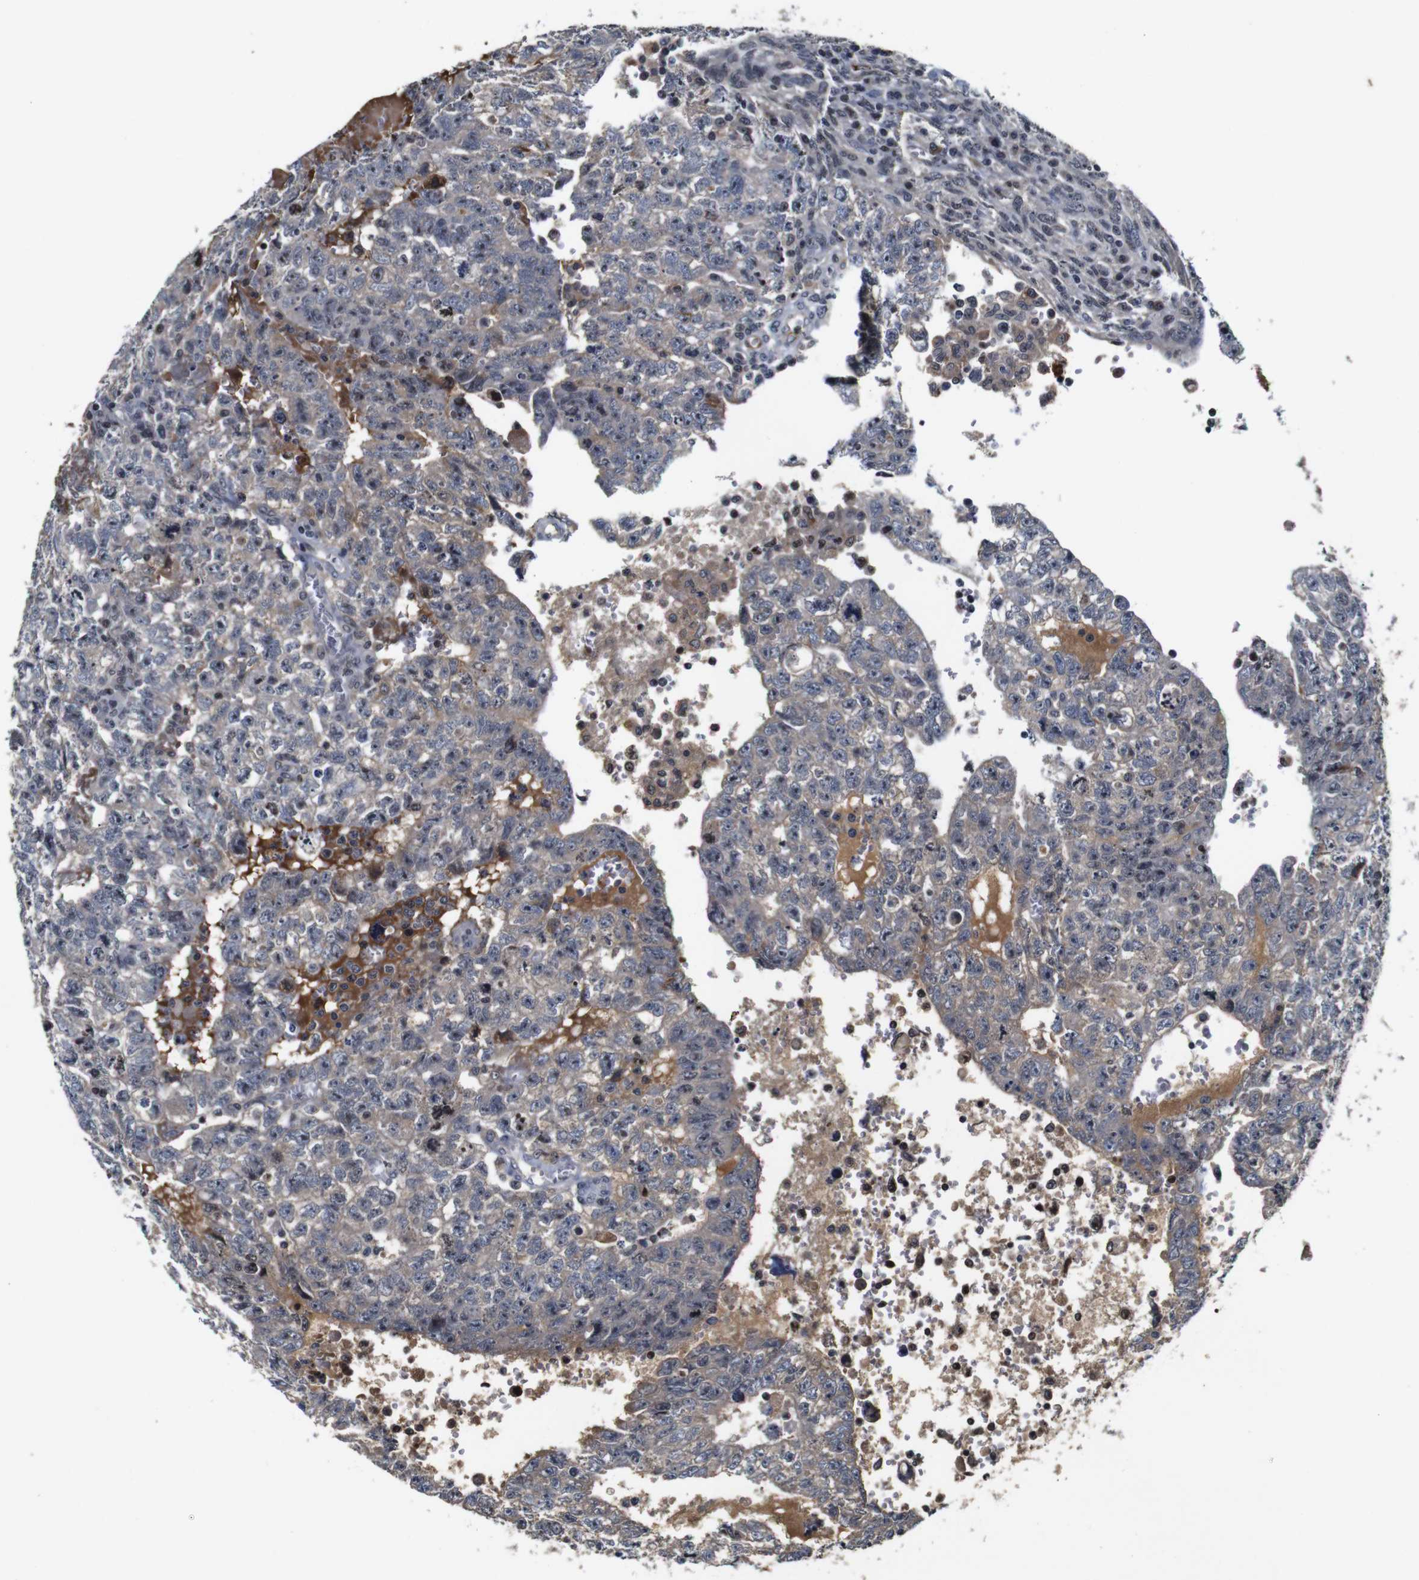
{"staining": {"intensity": "moderate", "quantity": "25%-75%", "location": "cytoplasmic/membranous"}, "tissue": "testis cancer", "cell_type": "Tumor cells", "image_type": "cancer", "snomed": [{"axis": "morphology", "description": "Seminoma, NOS"}, {"axis": "morphology", "description": "Carcinoma, Embryonal, NOS"}, {"axis": "topography", "description": "Testis"}], "caption": "About 25%-75% of tumor cells in testis cancer (embryonal carcinoma) reveal moderate cytoplasmic/membranous protein expression as visualized by brown immunohistochemical staining.", "gene": "MYC", "patient": {"sex": "male", "age": 38}}